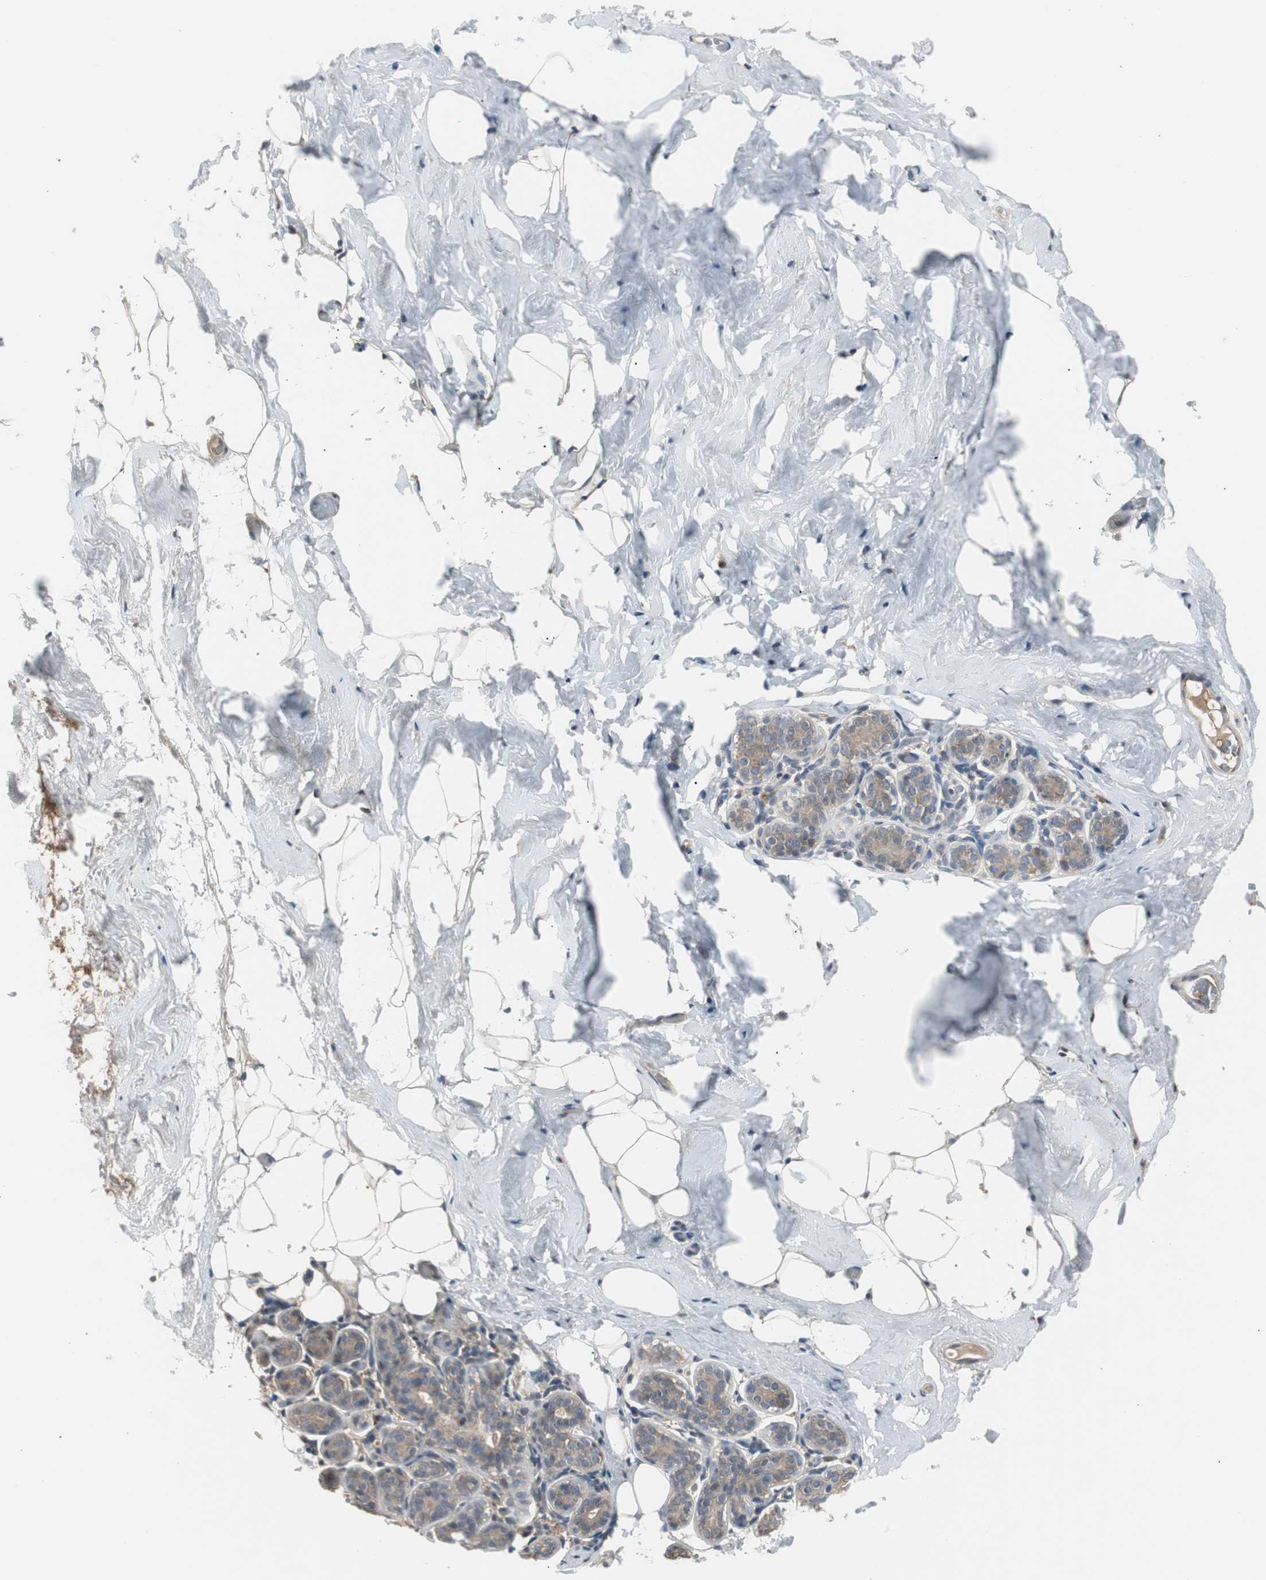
{"staining": {"intensity": "negative", "quantity": "none", "location": "none"}, "tissue": "breast", "cell_type": "Adipocytes", "image_type": "normal", "snomed": [{"axis": "morphology", "description": "Normal tissue, NOS"}, {"axis": "topography", "description": "Breast"}, {"axis": "topography", "description": "Soft tissue"}], "caption": "Immunohistochemistry (IHC) micrograph of benign breast stained for a protein (brown), which demonstrates no expression in adipocytes.", "gene": "ZMPSTE24", "patient": {"sex": "female", "age": 75}}